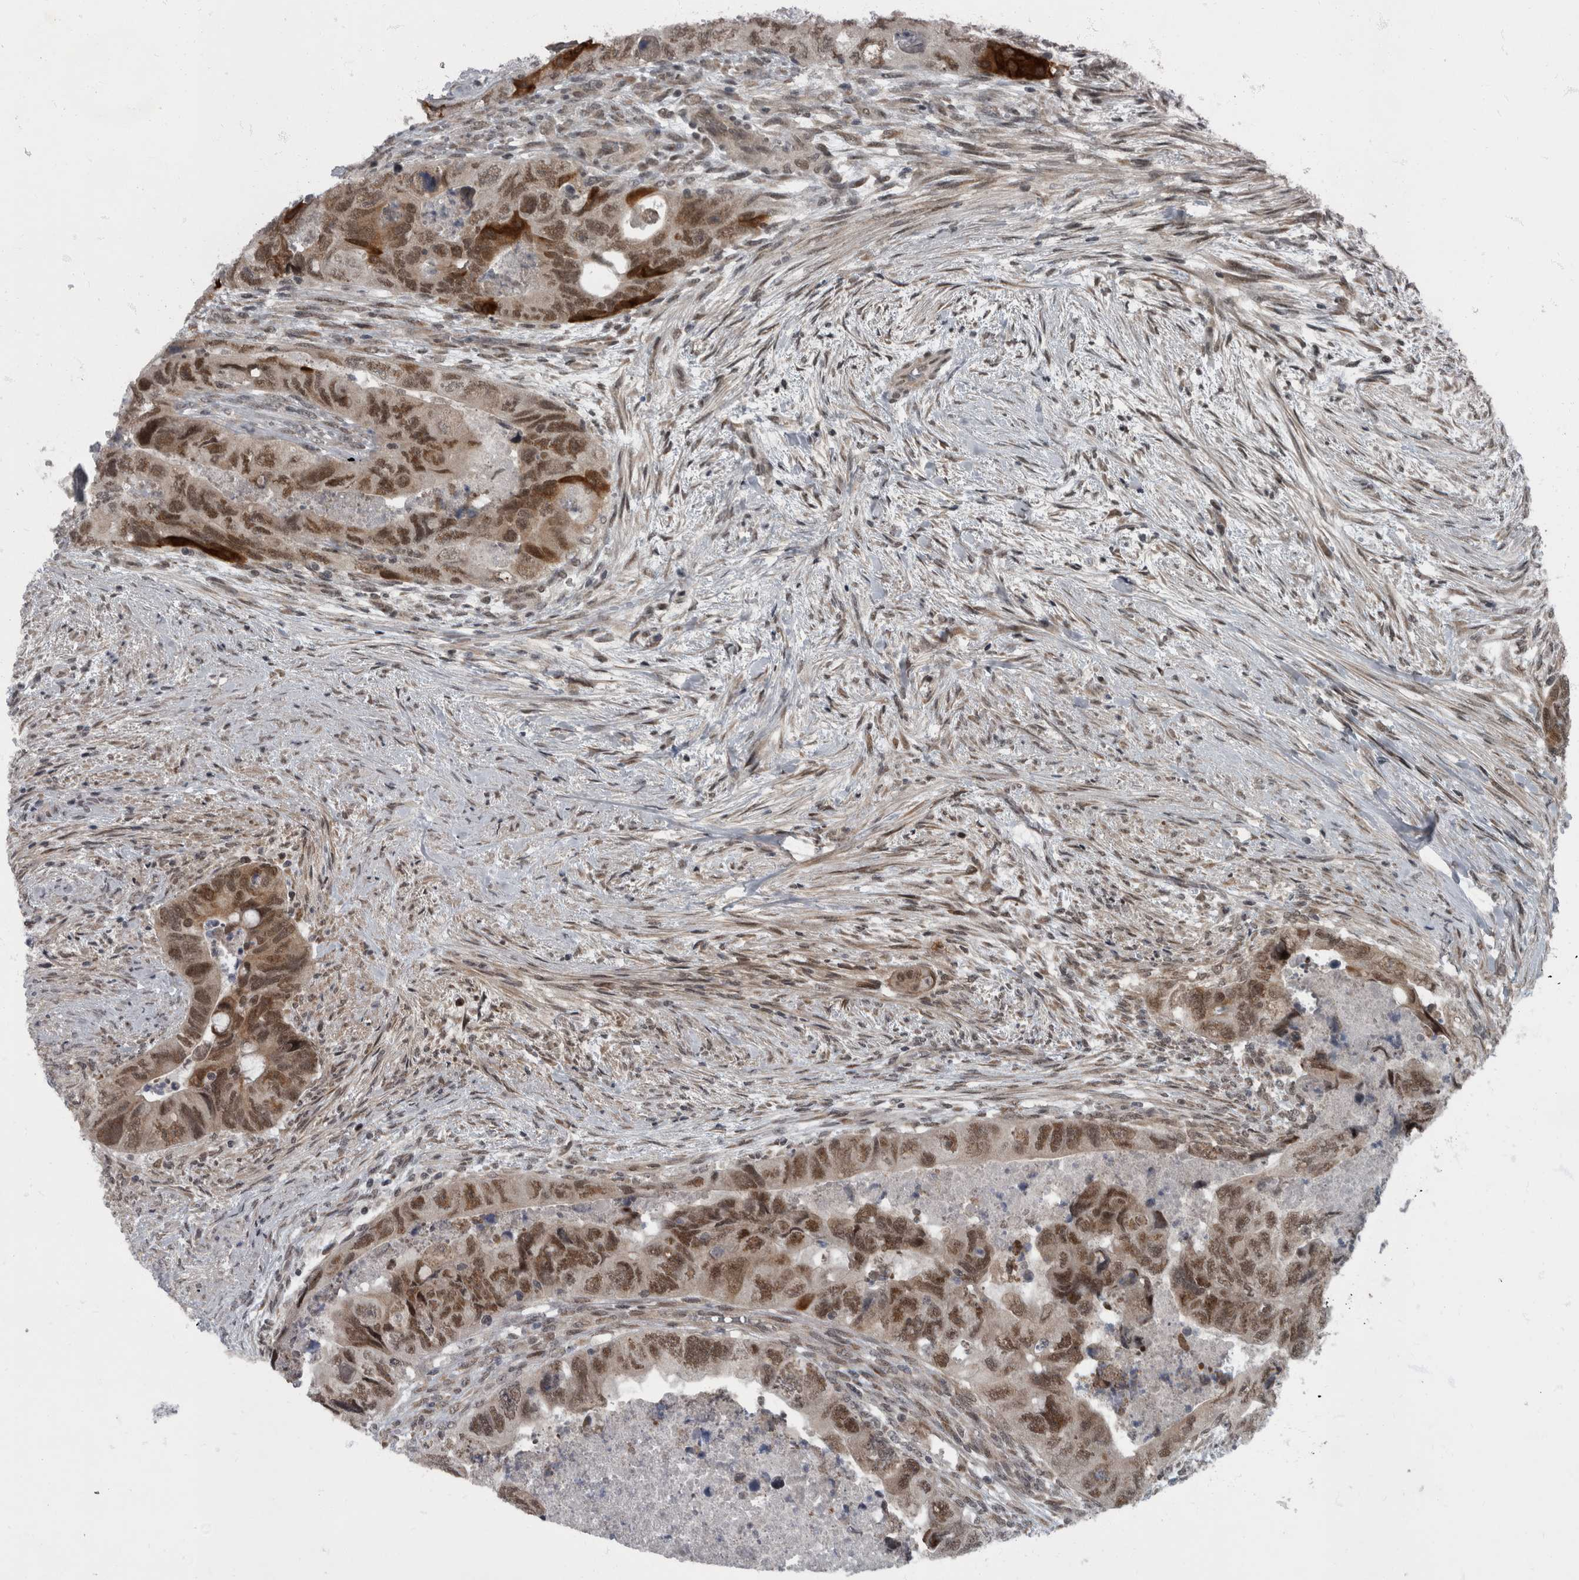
{"staining": {"intensity": "moderate", "quantity": ">75%", "location": "nuclear"}, "tissue": "colorectal cancer", "cell_type": "Tumor cells", "image_type": "cancer", "snomed": [{"axis": "morphology", "description": "Adenocarcinoma, NOS"}, {"axis": "topography", "description": "Rectum"}], "caption": "The histopathology image demonstrates immunohistochemical staining of colorectal cancer. There is moderate nuclear positivity is seen in about >75% of tumor cells. Ihc stains the protein of interest in brown and the nuclei are stained blue.", "gene": "WDR33", "patient": {"sex": "male", "age": 63}}